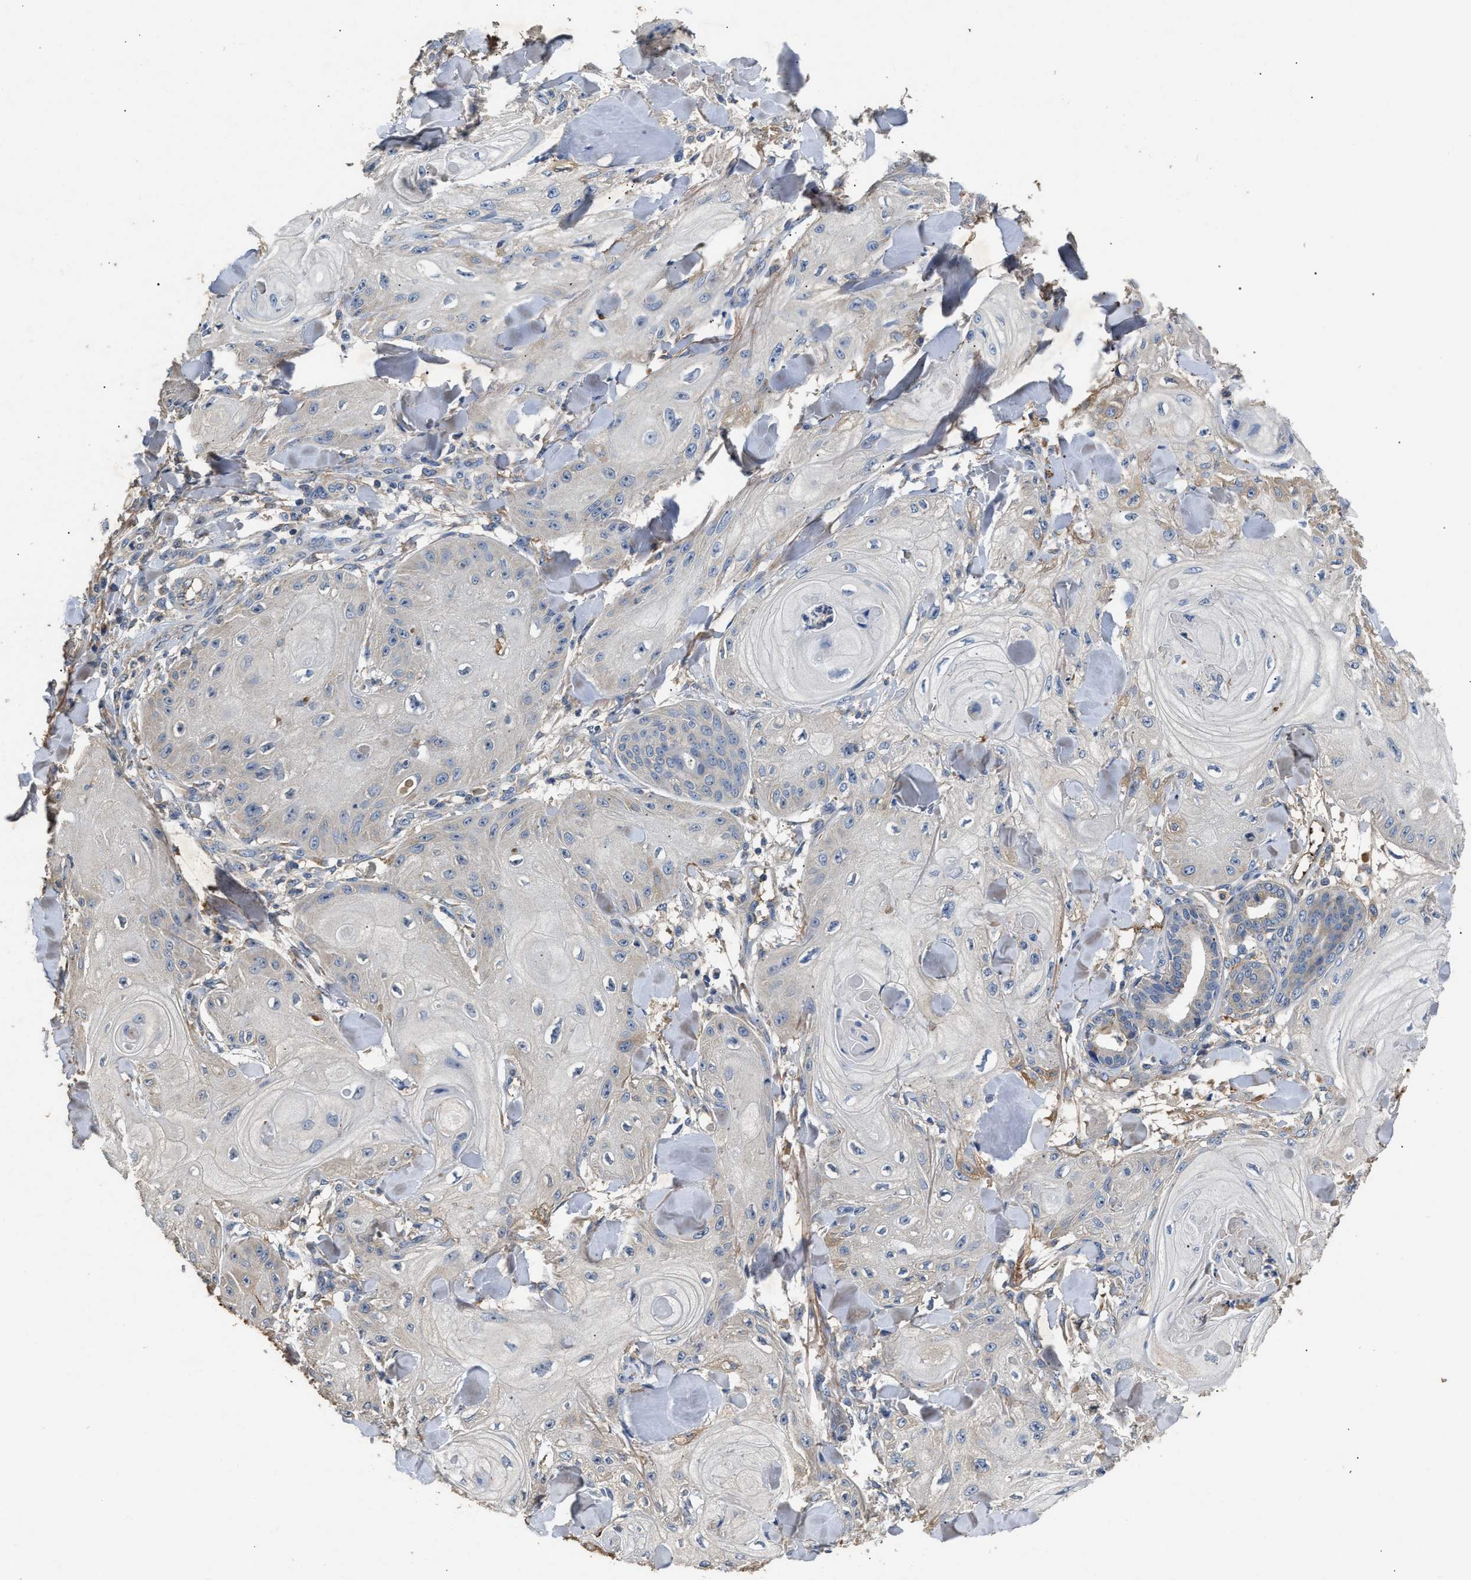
{"staining": {"intensity": "negative", "quantity": "none", "location": "none"}, "tissue": "skin cancer", "cell_type": "Tumor cells", "image_type": "cancer", "snomed": [{"axis": "morphology", "description": "Squamous cell carcinoma, NOS"}, {"axis": "topography", "description": "Skin"}], "caption": "Tumor cells are negative for protein expression in human skin squamous cell carcinoma. (Immunohistochemistry (ihc), brightfield microscopy, high magnification).", "gene": "C3", "patient": {"sex": "male", "age": 74}}